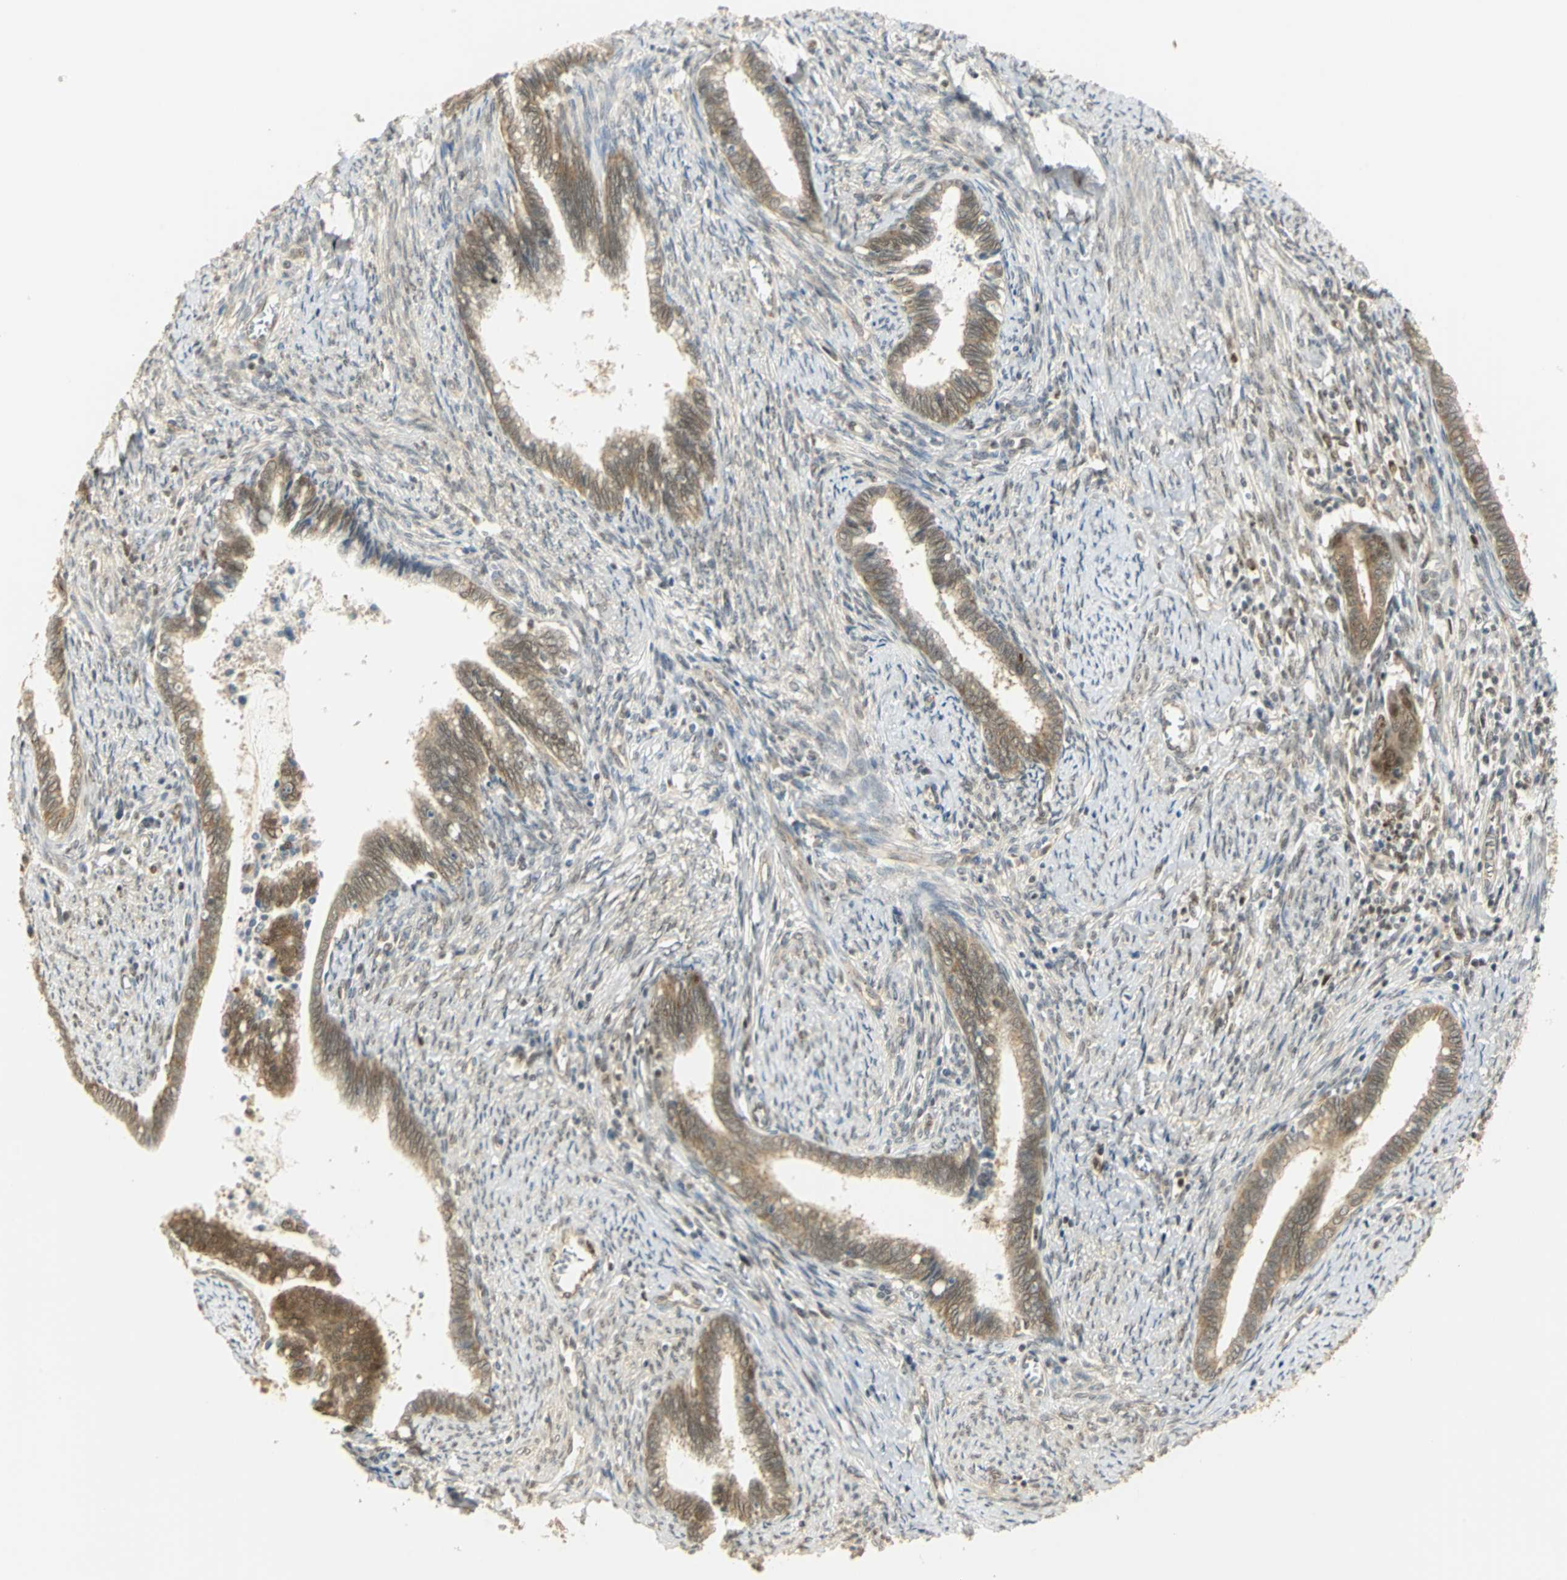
{"staining": {"intensity": "weak", "quantity": "25%-75%", "location": "cytoplasmic/membranous"}, "tissue": "cervical cancer", "cell_type": "Tumor cells", "image_type": "cancer", "snomed": [{"axis": "morphology", "description": "Adenocarcinoma, NOS"}, {"axis": "topography", "description": "Cervix"}], "caption": "IHC histopathology image of neoplastic tissue: human cervical adenocarcinoma stained using immunohistochemistry shows low levels of weak protein expression localized specifically in the cytoplasmic/membranous of tumor cells, appearing as a cytoplasmic/membranous brown color.", "gene": "DDX5", "patient": {"sex": "female", "age": 44}}